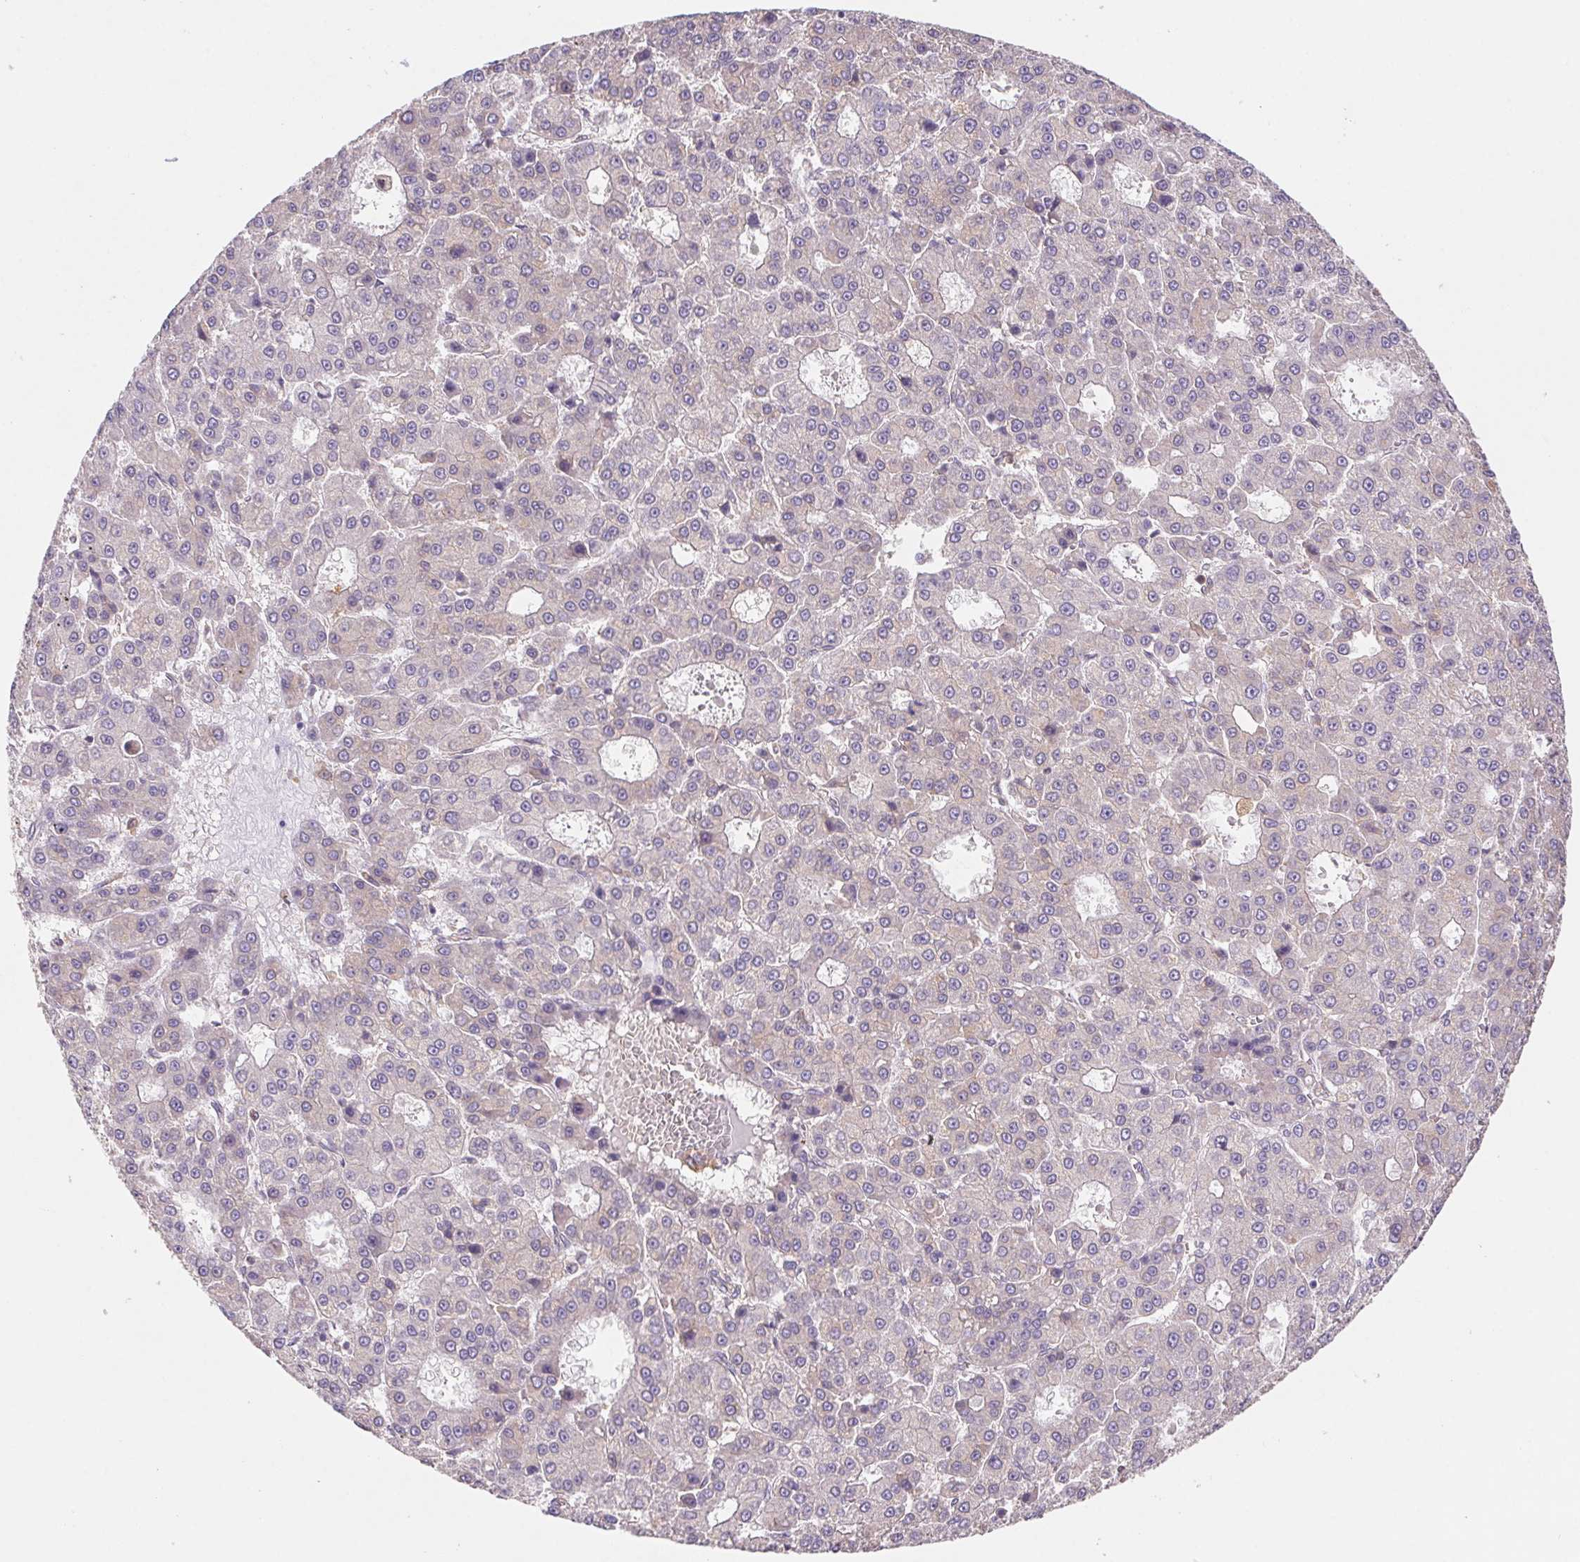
{"staining": {"intensity": "negative", "quantity": "none", "location": "none"}, "tissue": "liver cancer", "cell_type": "Tumor cells", "image_type": "cancer", "snomed": [{"axis": "morphology", "description": "Carcinoma, Hepatocellular, NOS"}, {"axis": "topography", "description": "Liver"}], "caption": "DAB (3,3'-diaminobenzidine) immunohistochemical staining of liver cancer (hepatocellular carcinoma) displays no significant staining in tumor cells. Nuclei are stained in blue.", "gene": "RAB1A", "patient": {"sex": "male", "age": 70}}